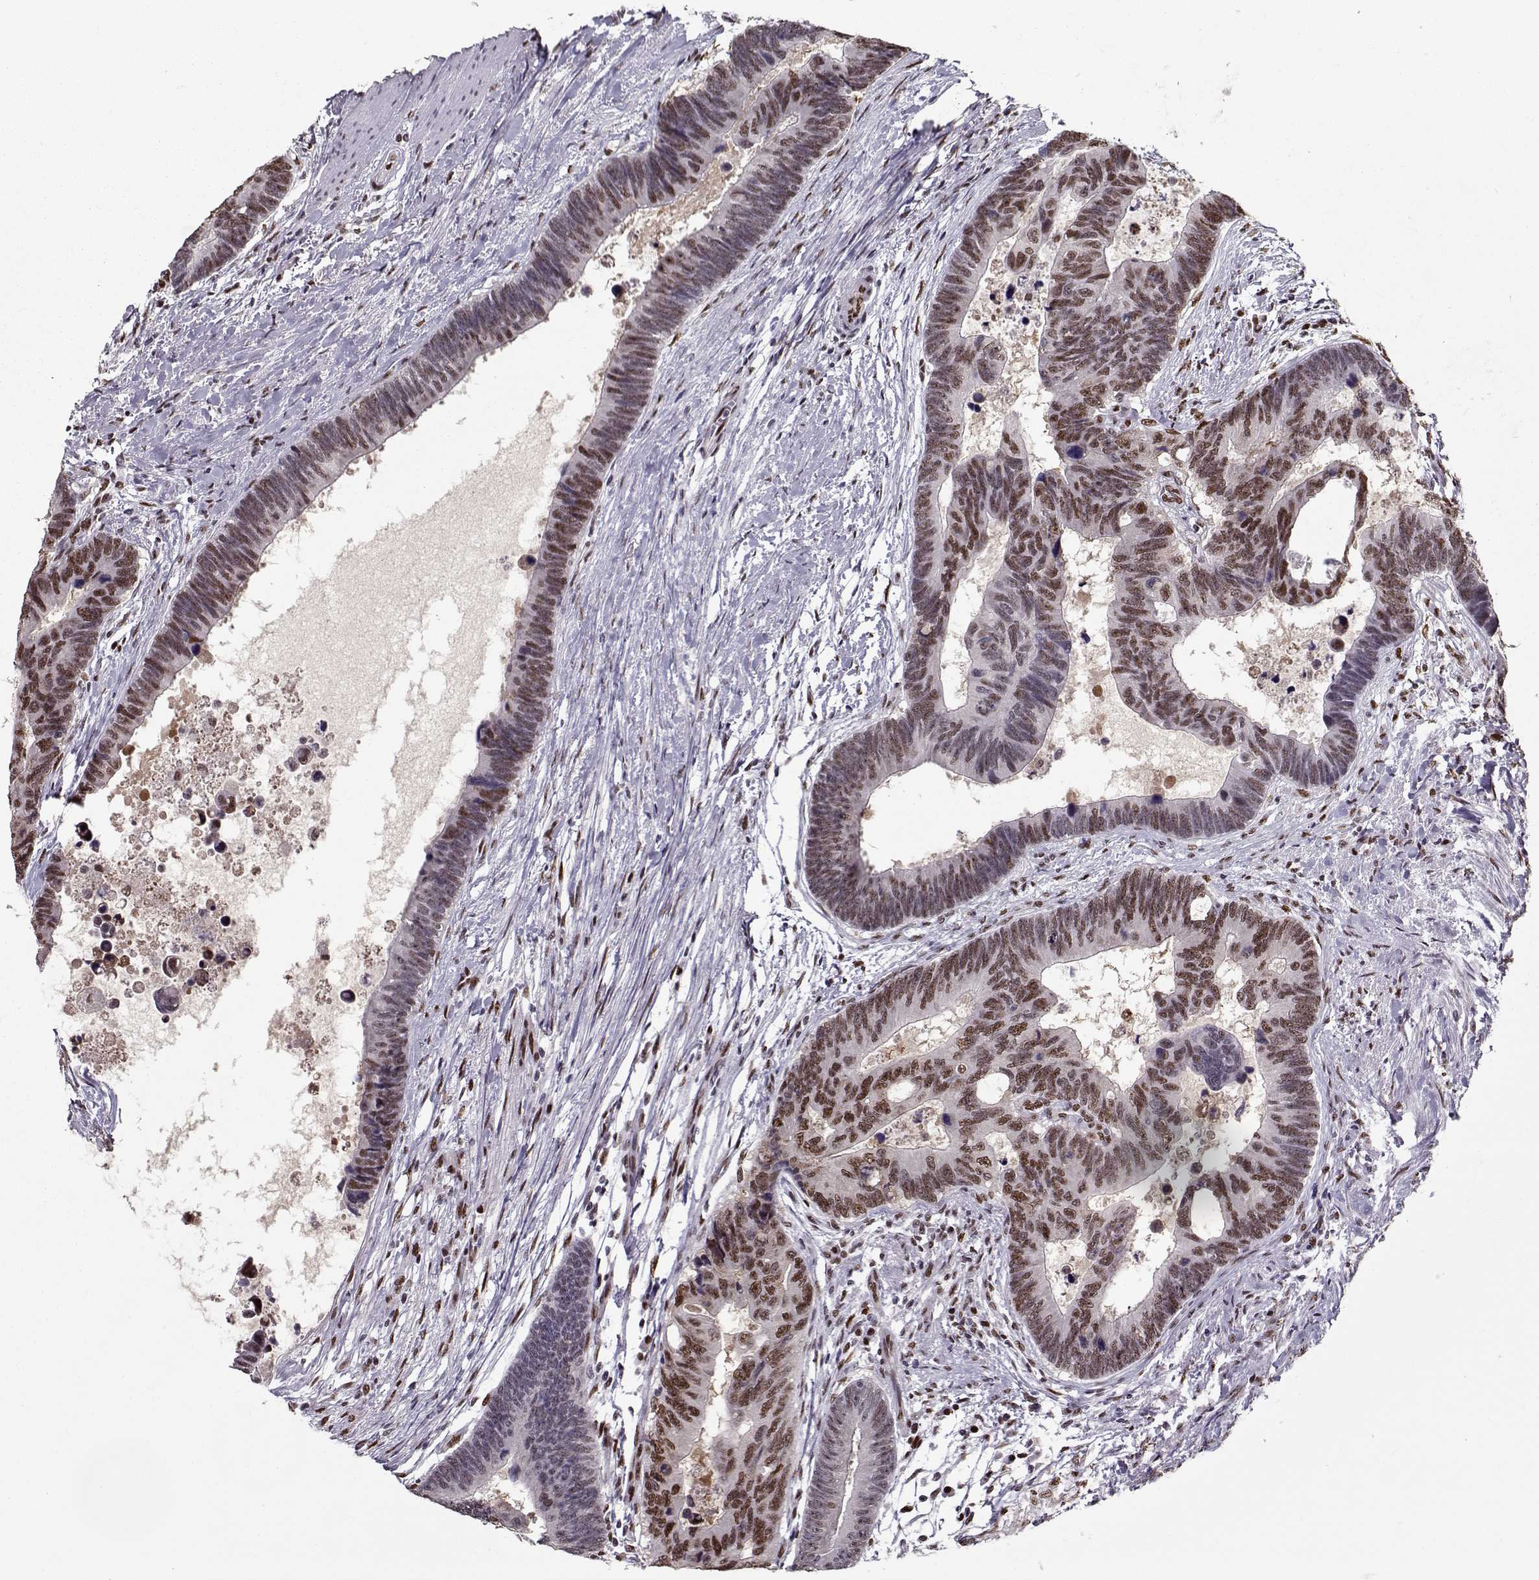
{"staining": {"intensity": "moderate", "quantity": ">75%", "location": "nuclear"}, "tissue": "colorectal cancer", "cell_type": "Tumor cells", "image_type": "cancer", "snomed": [{"axis": "morphology", "description": "Adenocarcinoma, NOS"}, {"axis": "topography", "description": "Colon"}], "caption": "Tumor cells exhibit moderate nuclear expression in approximately >75% of cells in colorectal cancer. (DAB IHC, brown staining for protein, blue staining for nuclei).", "gene": "PRMT8", "patient": {"sex": "female", "age": 77}}